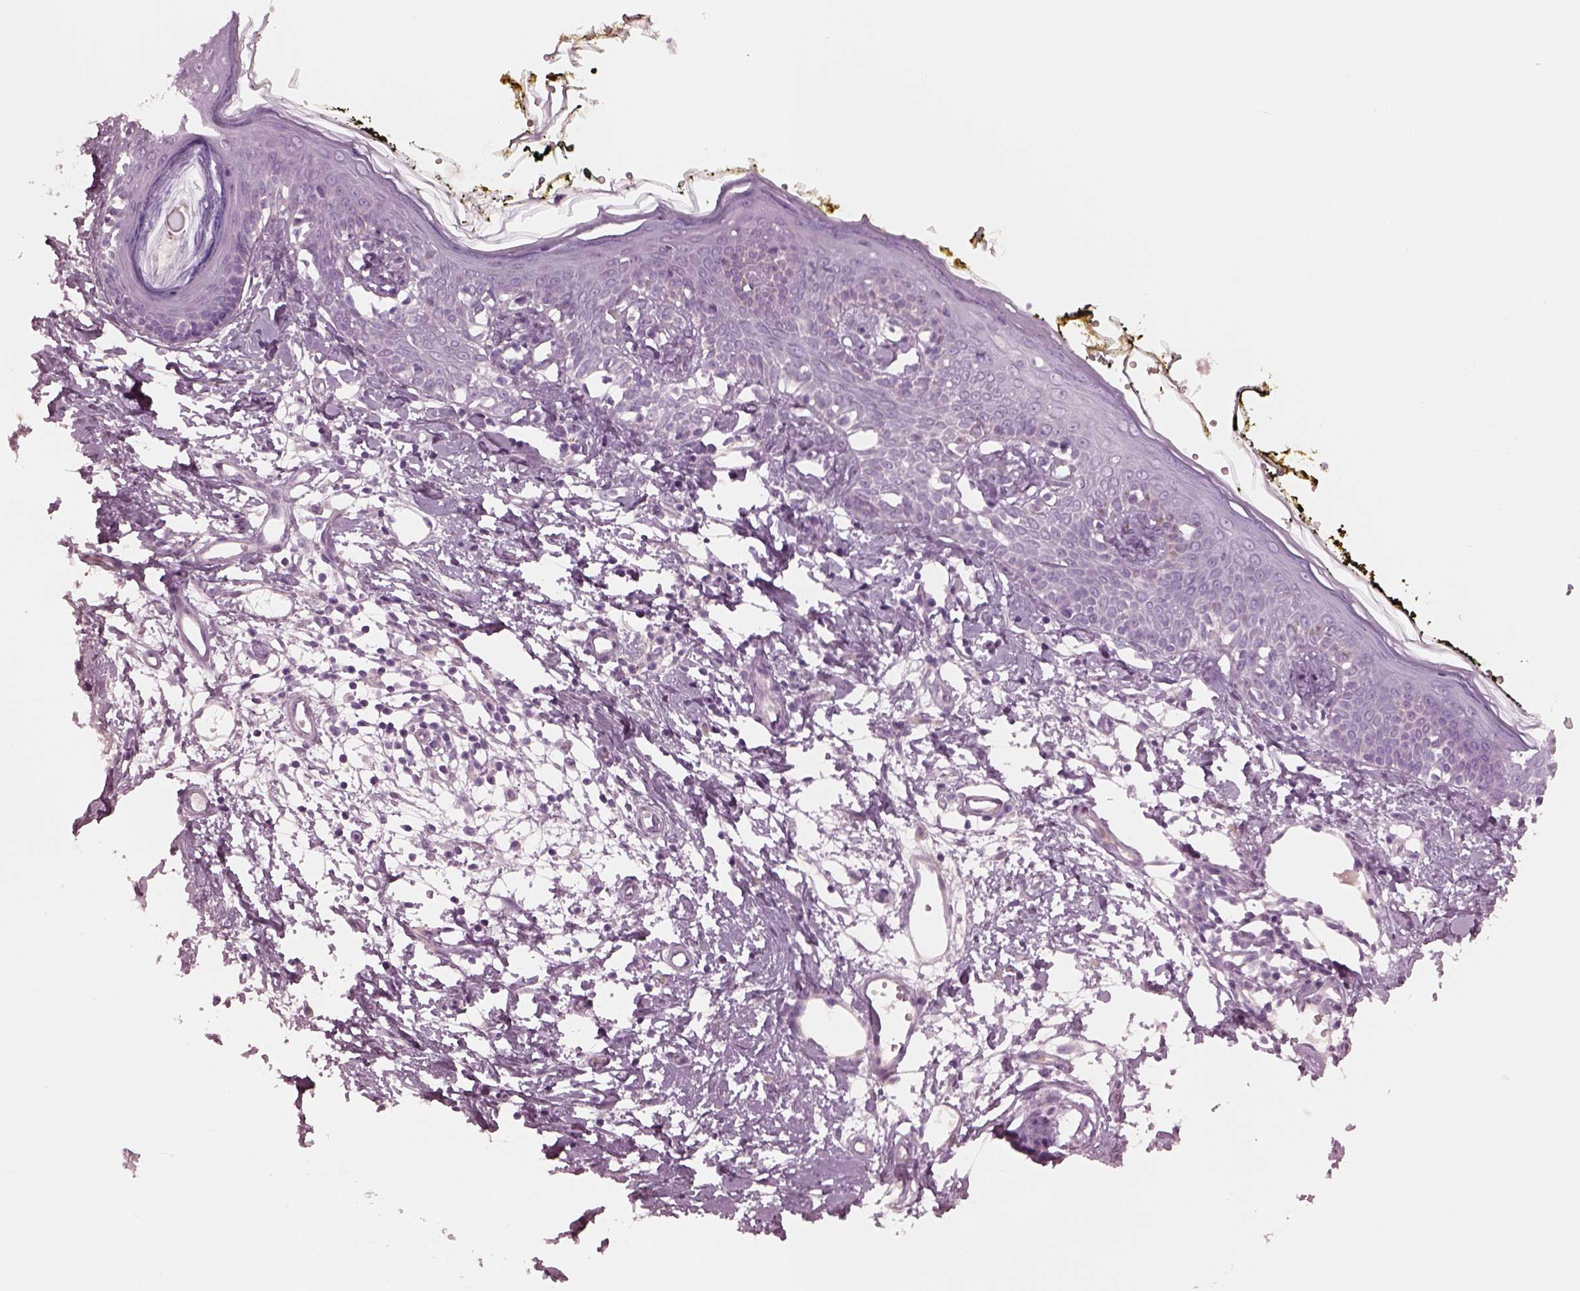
{"staining": {"intensity": "negative", "quantity": "none", "location": "none"}, "tissue": "skin", "cell_type": "Fibroblasts", "image_type": "normal", "snomed": [{"axis": "morphology", "description": "Normal tissue, NOS"}, {"axis": "topography", "description": "Skin"}], "caption": "Protein analysis of benign skin exhibits no significant expression in fibroblasts. (DAB (3,3'-diaminobenzidine) immunohistochemistry (IHC) with hematoxylin counter stain).", "gene": "CYLC1", "patient": {"sex": "male", "age": 76}}